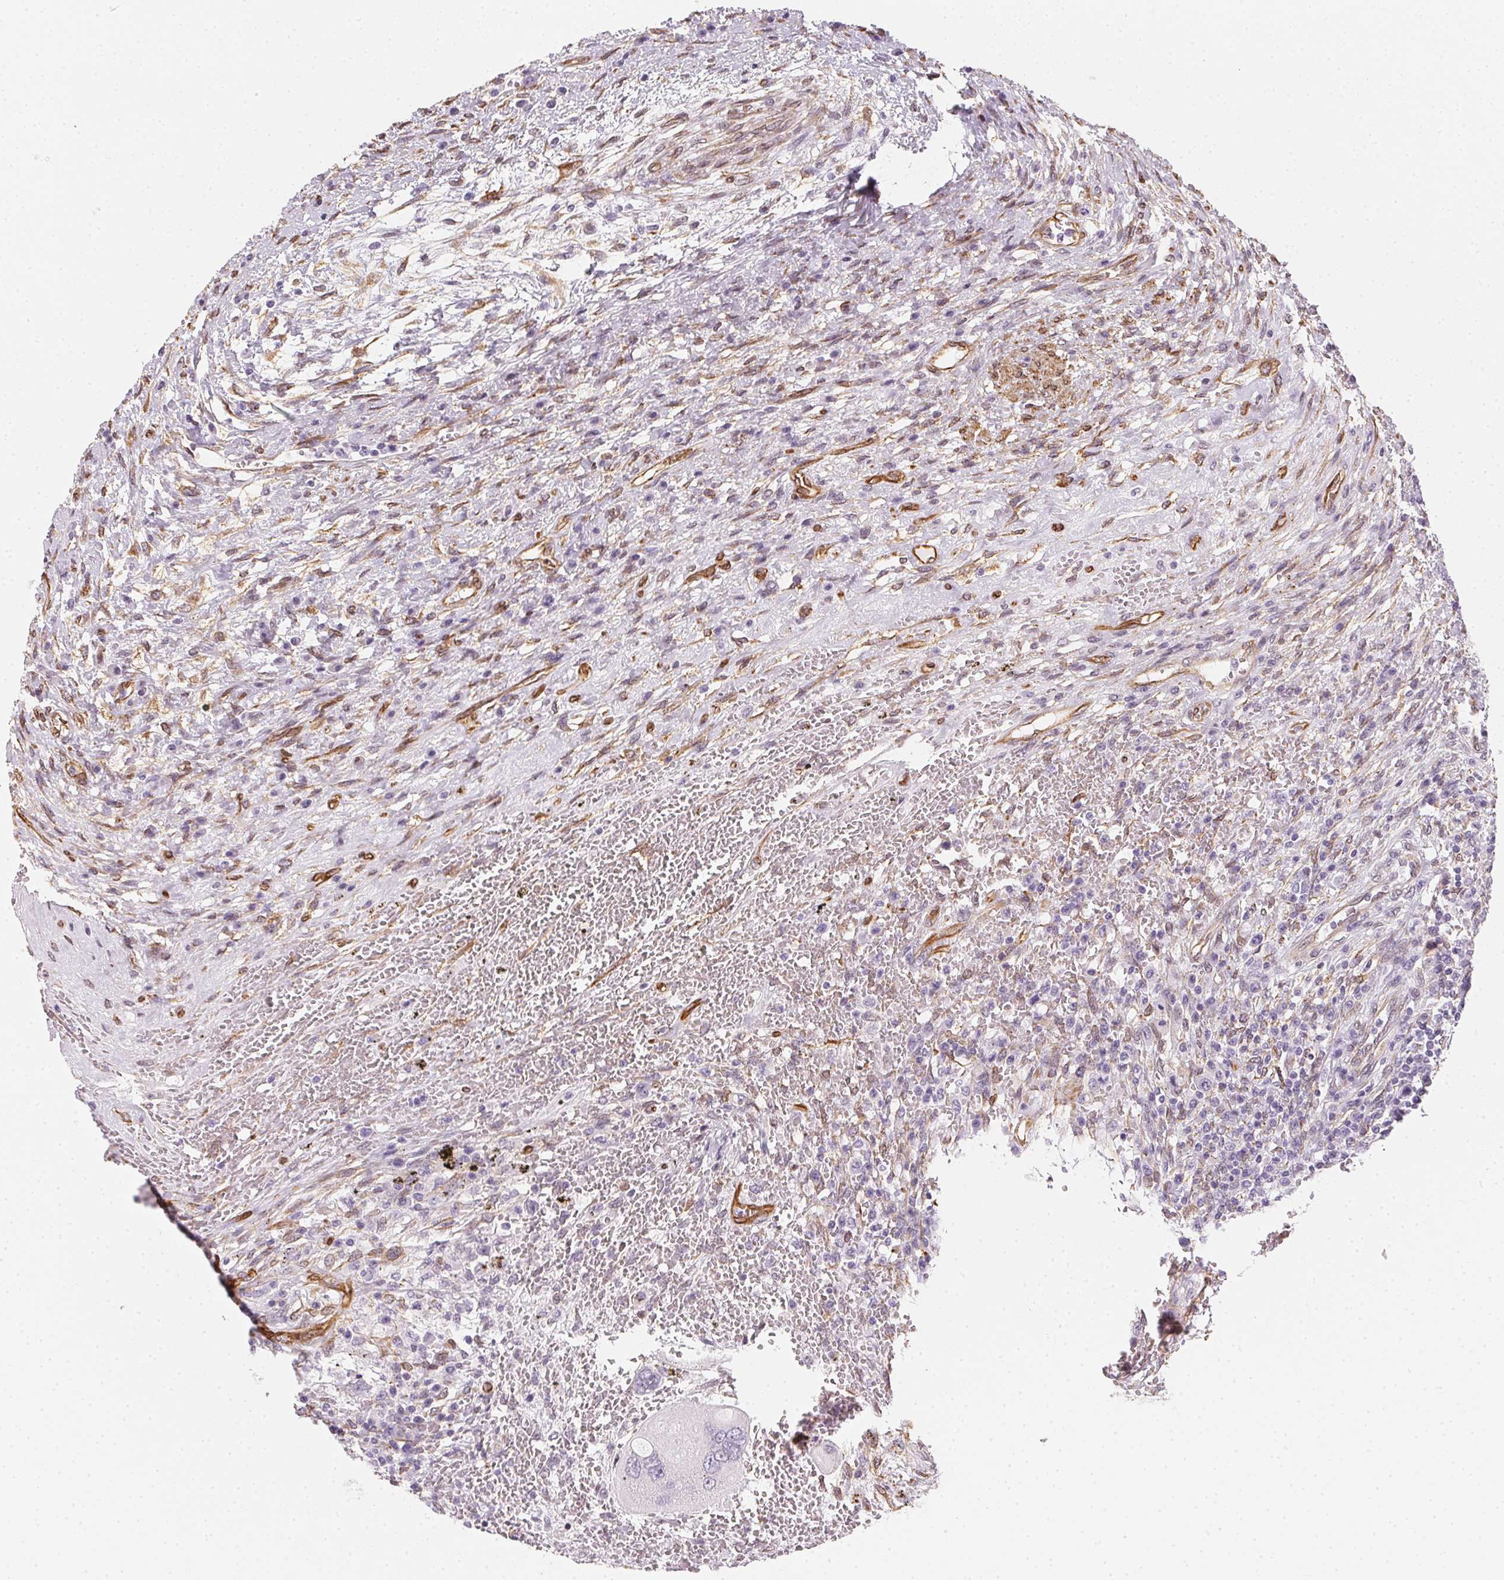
{"staining": {"intensity": "negative", "quantity": "none", "location": "none"}, "tissue": "testis cancer", "cell_type": "Tumor cells", "image_type": "cancer", "snomed": [{"axis": "morphology", "description": "Carcinoma, Embryonal, NOS"}, {"axis": "topography", "description": "Testis"}], "caption": "IHC of embryonal carcinoma (testis) displays no staining in tumor cells. Nuclei are stained in blue.", "gene": "RSBN1", "patient": {"sex": "male", "age": 26}}